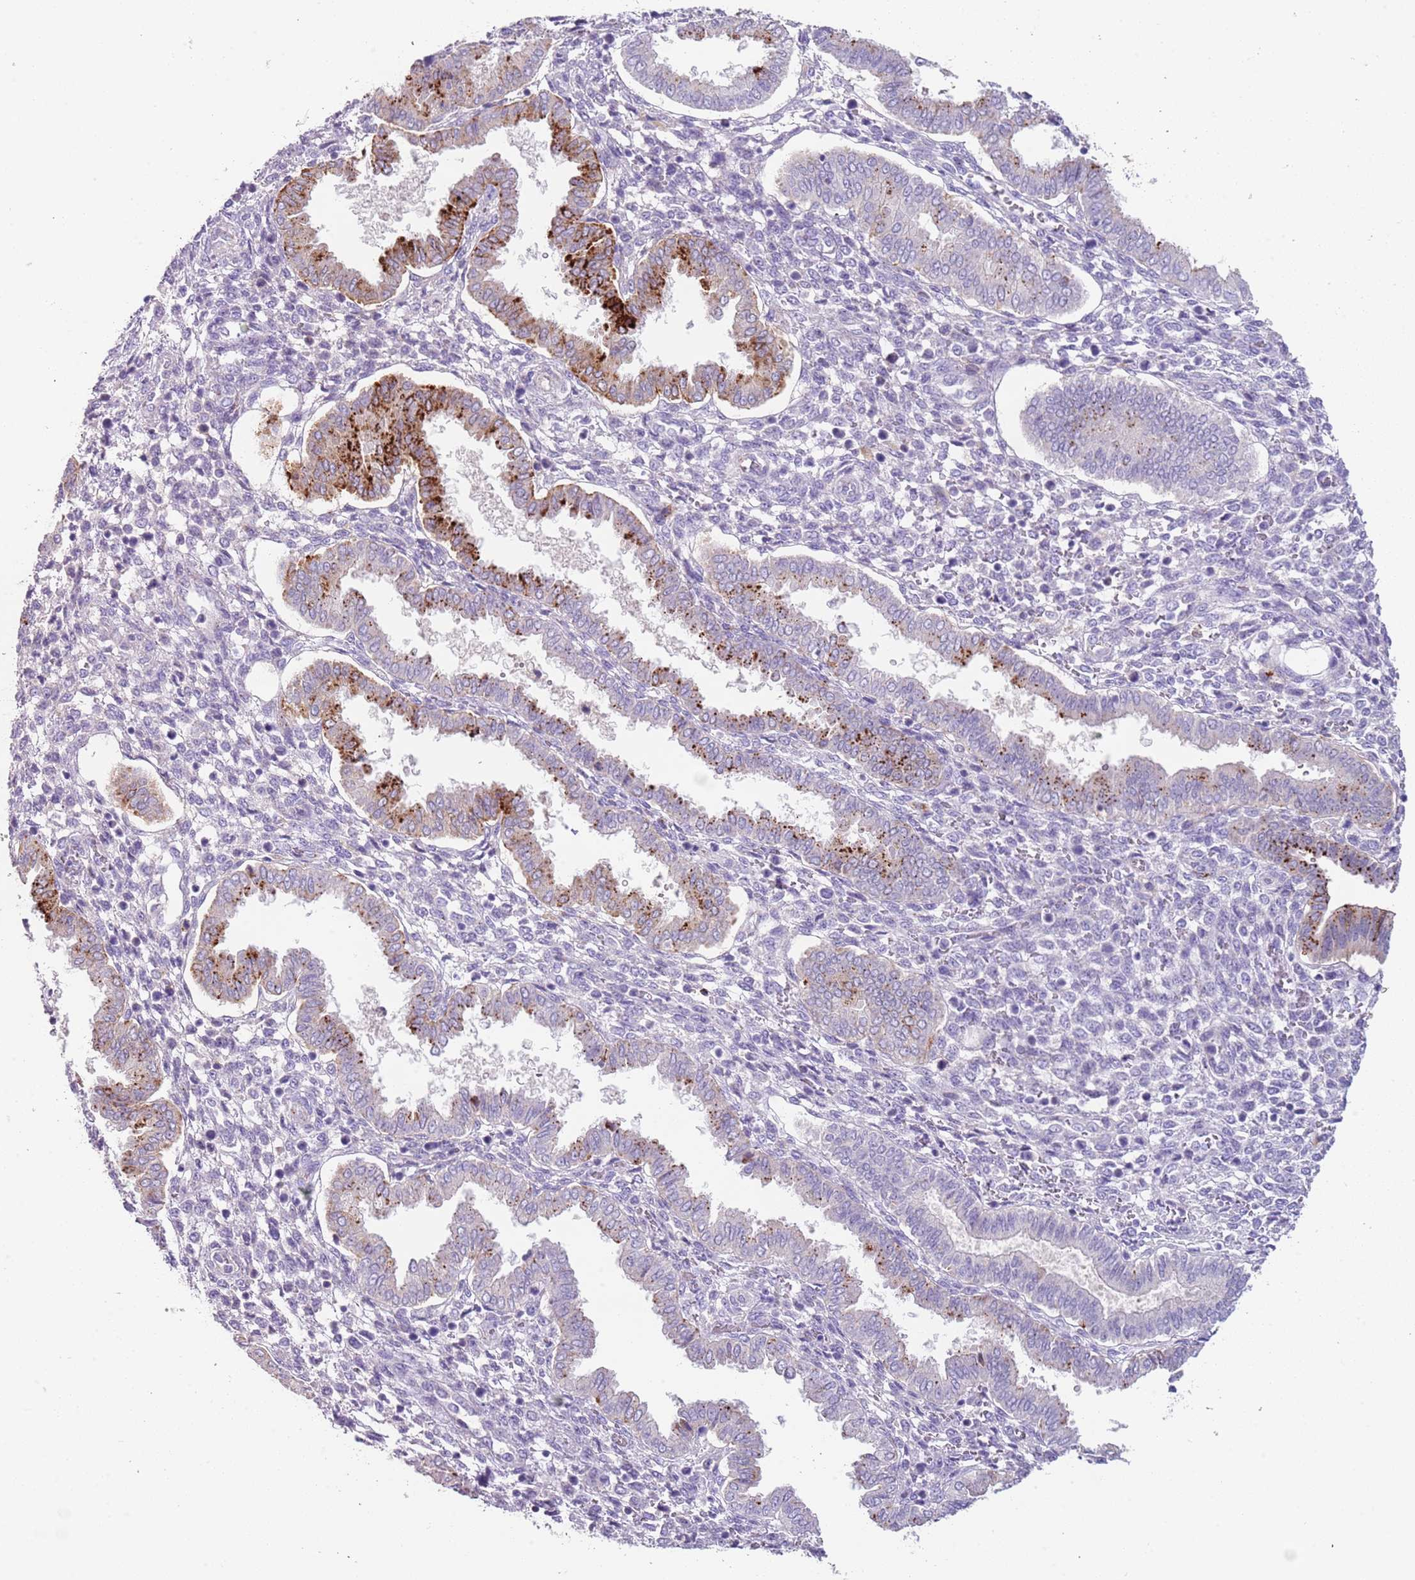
{"staining": {"intensity": "negative", "quantity": "none", "location": "none"}, "tissue": "endometrium", "cell_type": "Cells in endometrial stroma", "image_type": "normal", "snomed": [{"axis": "morphology", "description": "Normal tissue, NOS"}, {"axis": "topography", "description": "Endometrium"}], "caption": "Cells in endometrial stroma are negative for protein expression in benign human endometrium. (DAB IHC with hematoxylin counter stain).", "gene": "LRRN3", "patient": {"sex": "female", "age": 24}}